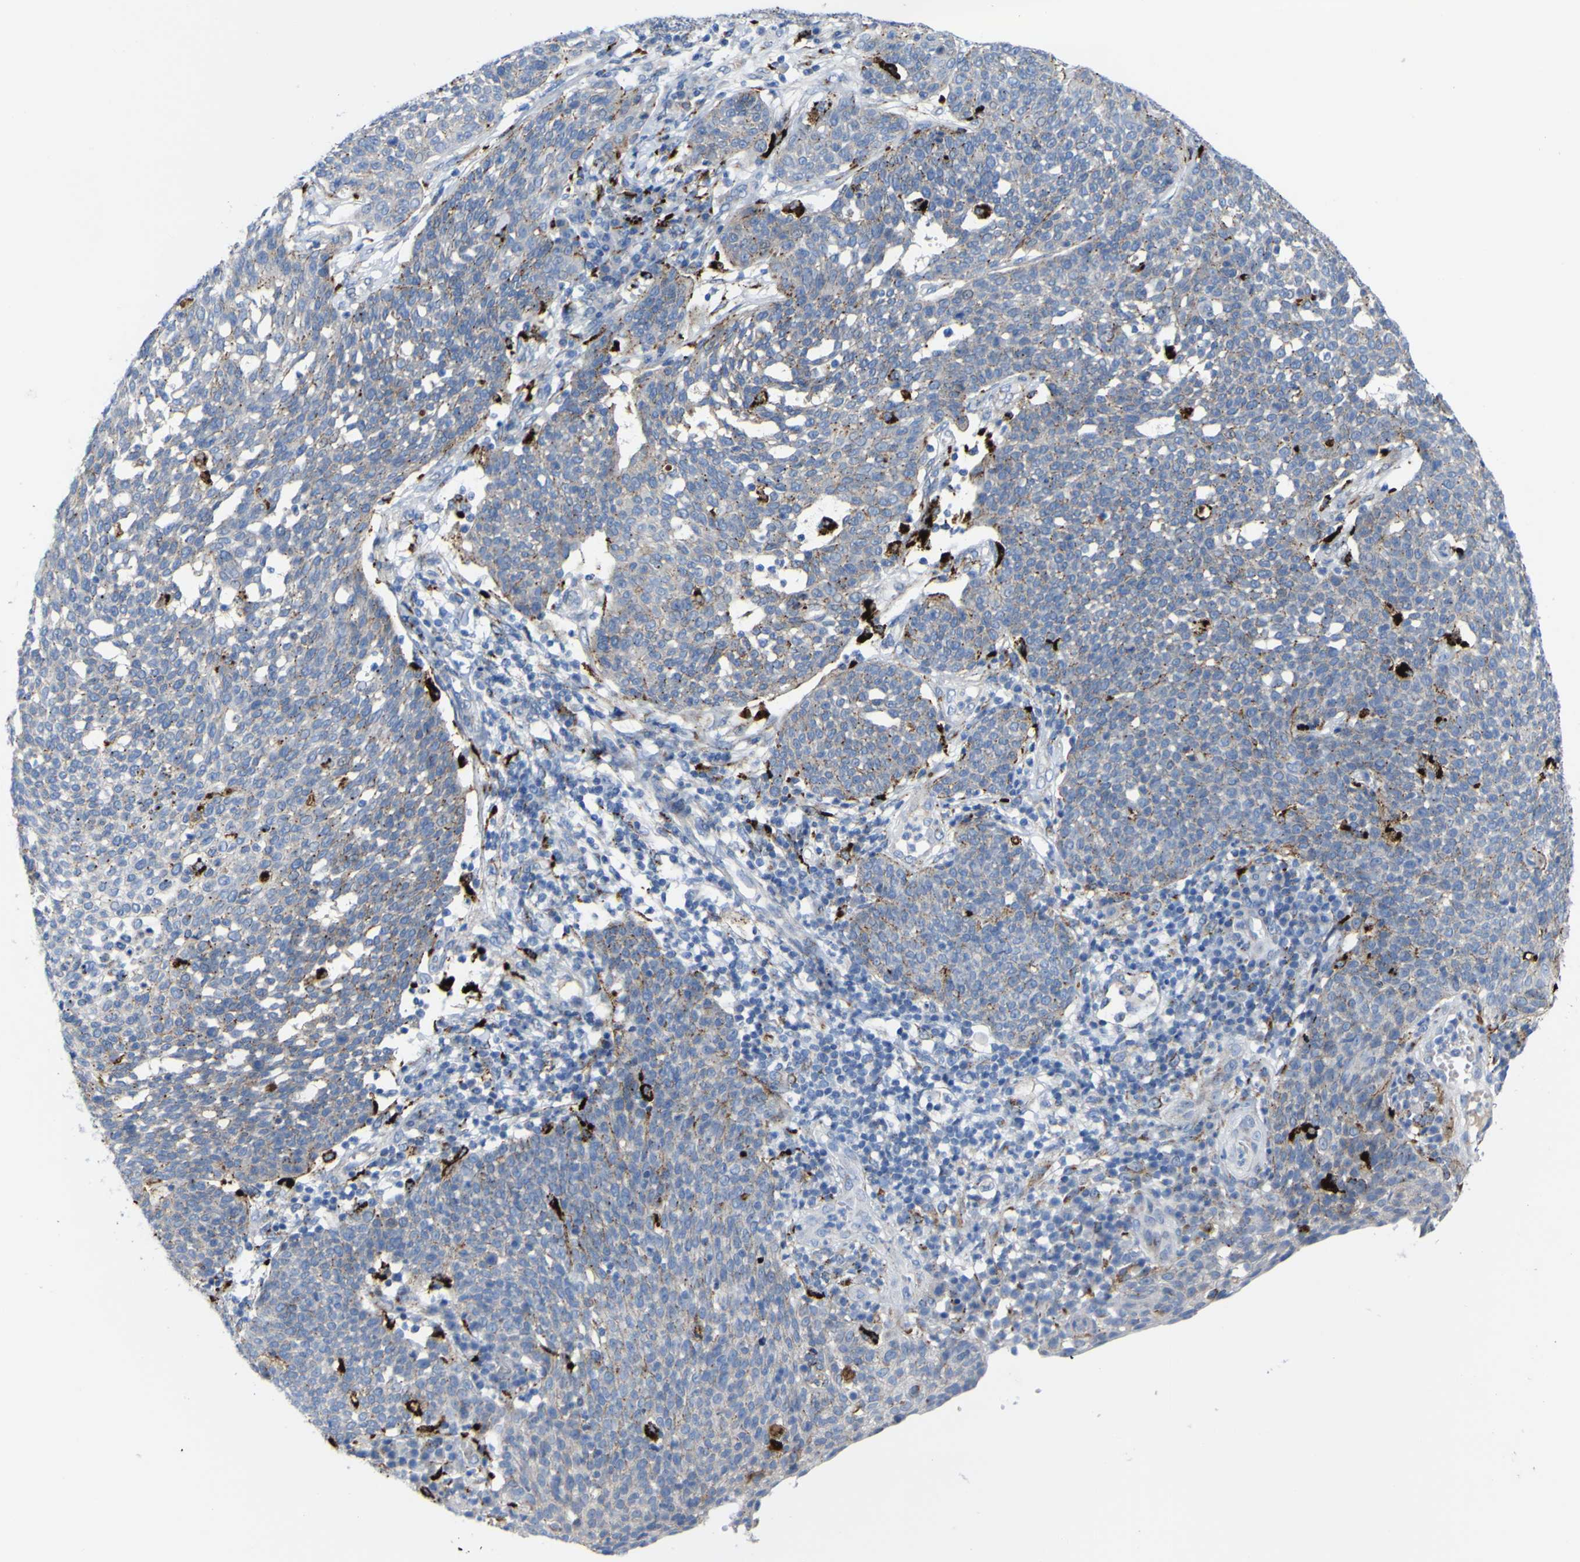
{"staining": {"intensity": "strong", "quantity": "<25%", "location": "cytoplasmic/membranous"}, "tissue": "cervical cancer", "cell_type": "Tumor cells", "image_type": "cancer", "snomed": [{"axis": "morphology", "description": "Squamous cell carcinoma, NOS"}, {"axis": "topography", "description": "Cervix"}], "caption": "Protein expression analysis of human cervical squamous cell carcinoma reveals strong cytoplasmic/membranous positivity in approximately <25% of tumor cells. Immunohistochemistry (ihc) stains the protein in brown and the nuclei are stained blue.", "gene": "PTPRF", "patient": {"sex": "female", "age": 34}}